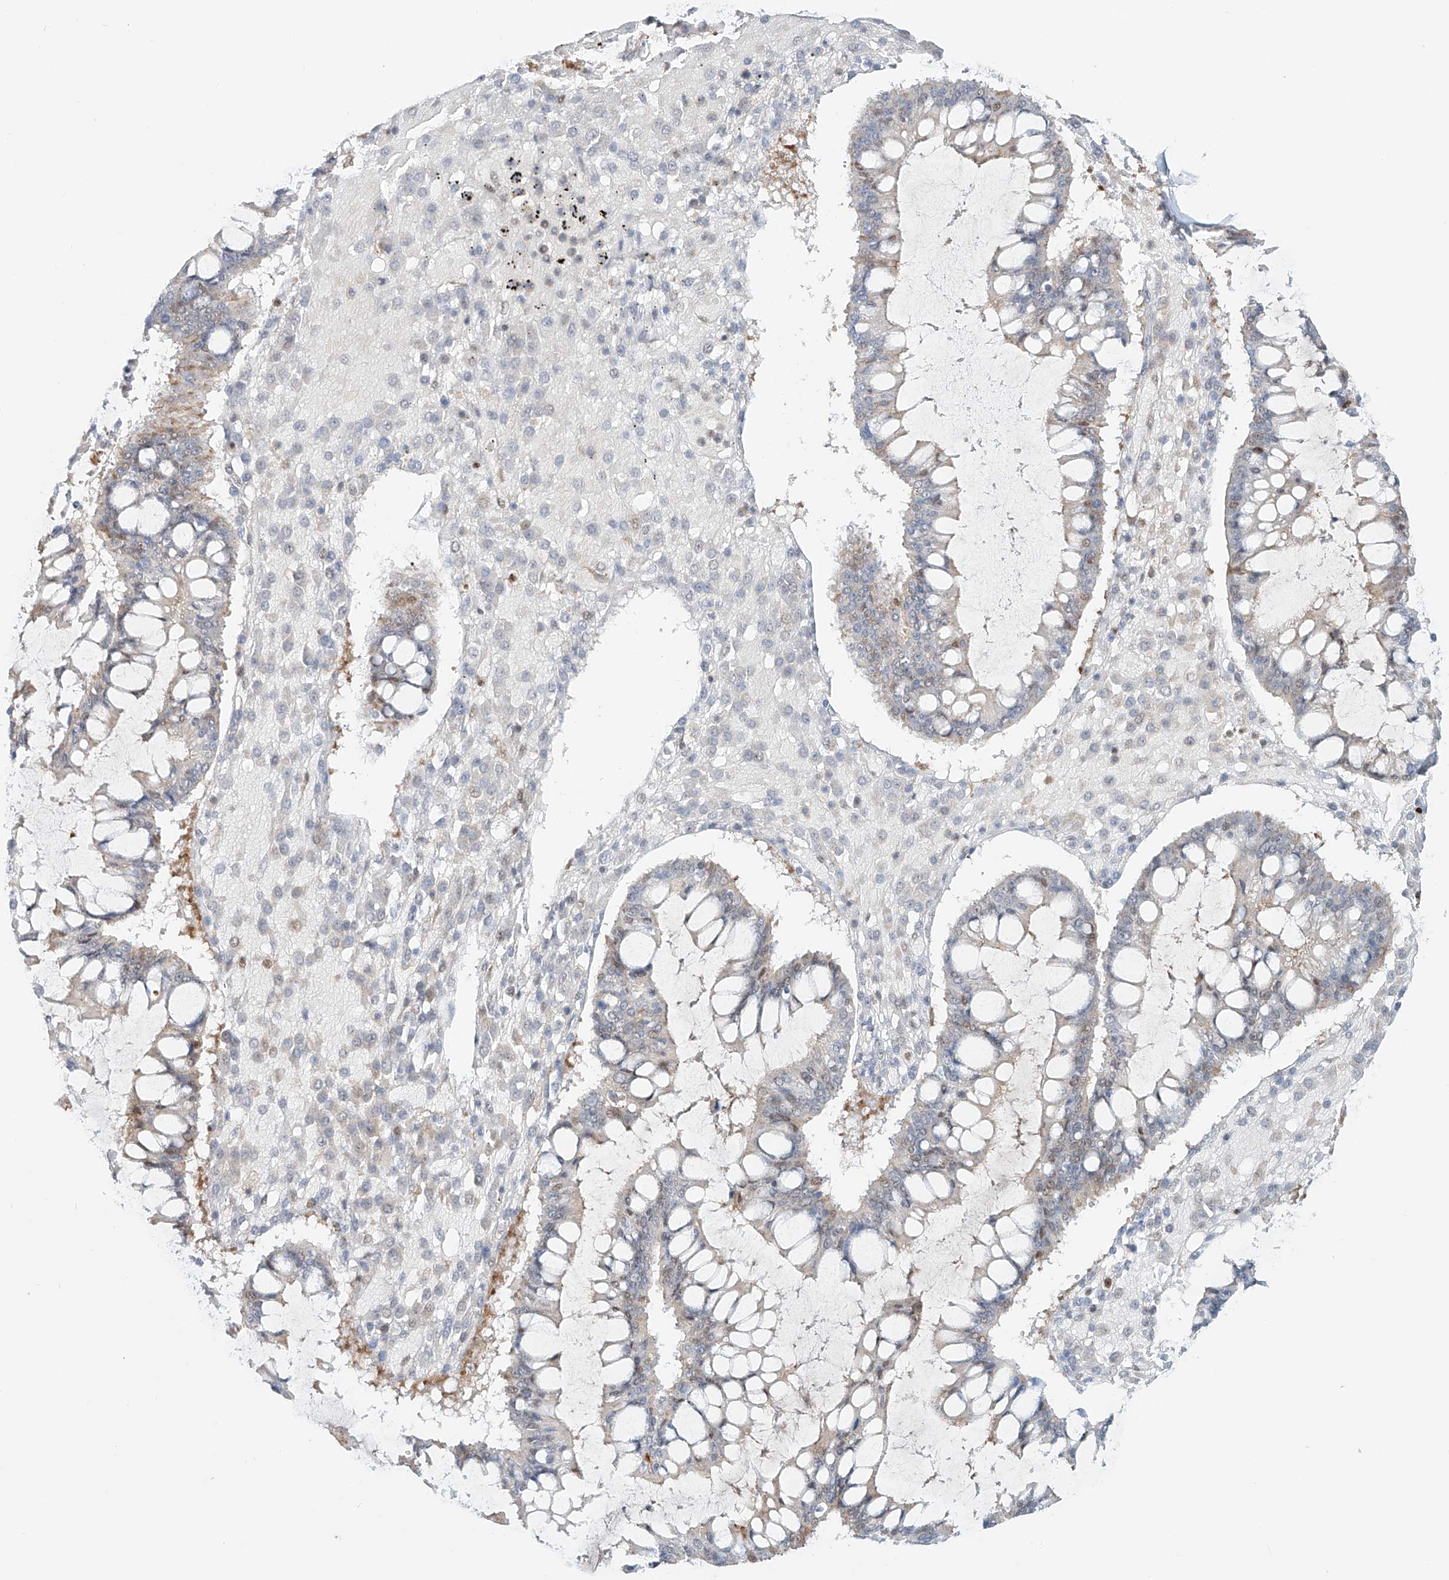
{"staining": {"intensity": "negative", "quantity": "none", "location": "none"}, "tissue": "ovarian cancer", "cell_type": "Tumor cells", "image_type": "cancer", "snomed": [{"axis": "morphology", "description": "Cystadenocarcinoma, mucinous, NOS"}, {"axis": "topography", "description": "Ovary"}], "caption": "Immunohistochemistry (IHC) of human mucinous cystadenocarcinoma (ovarian) shows no expression in tumor cells.", "gene": "DZIP1L", "patient": {"sex": "female", "age": 73}}